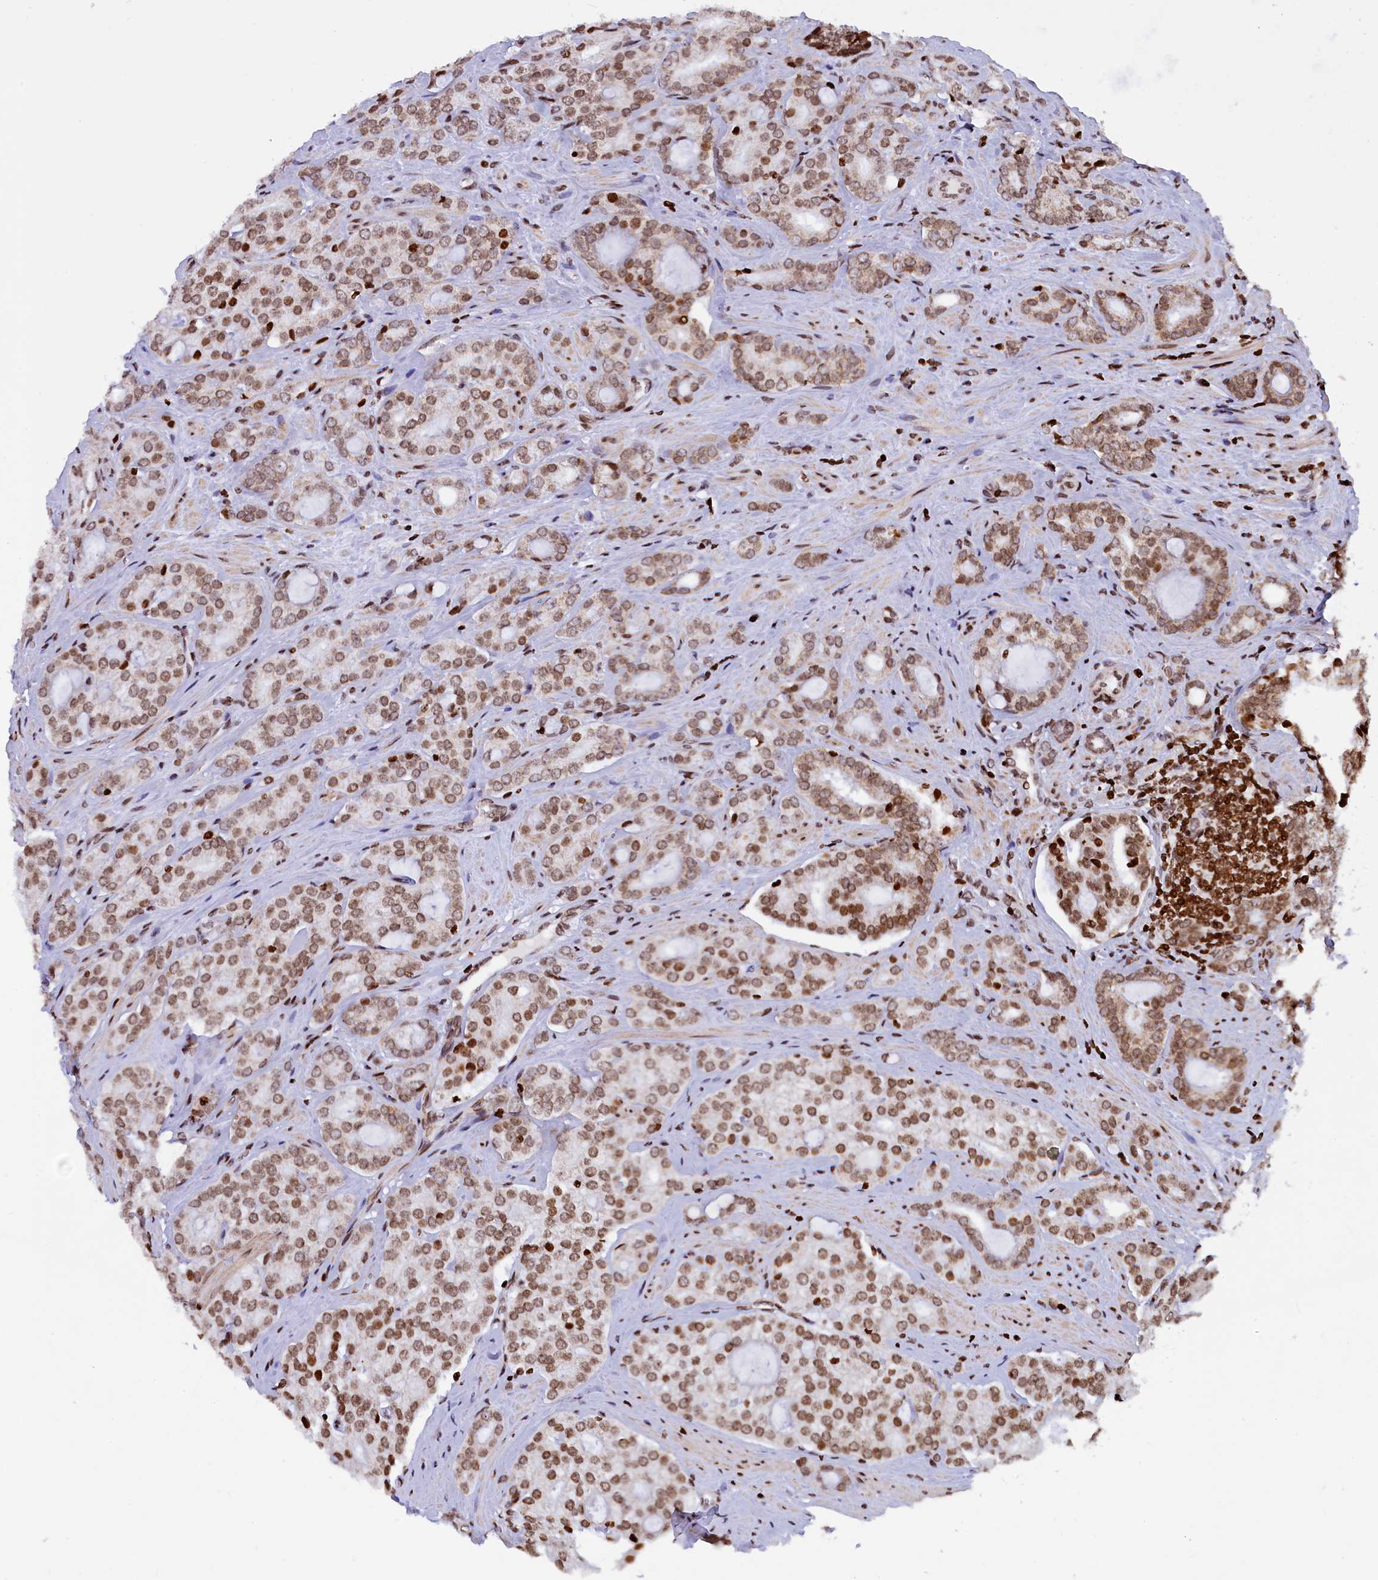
{"staining": {"intensity": "moderate", "quantity": ">75%", "location": "cytoplasmic/membranous,nuclear"}, "tissue": "prostate cancer", "cell_type": "Tumor cells", "image_type": "cancer", "snomed": [{"axis": "morphology", "description": "Adenocarcinoma, High grade"}, {"axis": "topography", "description": "Prostate"}], "caption": "Tumor cells demonstrate medium levels of moderate cytoplasmic/membranous and nuclear staining in about >75% of cells in prostate cancer.", "gene": "TIMM29", "patient": {"sex": "male", "age": 63}}